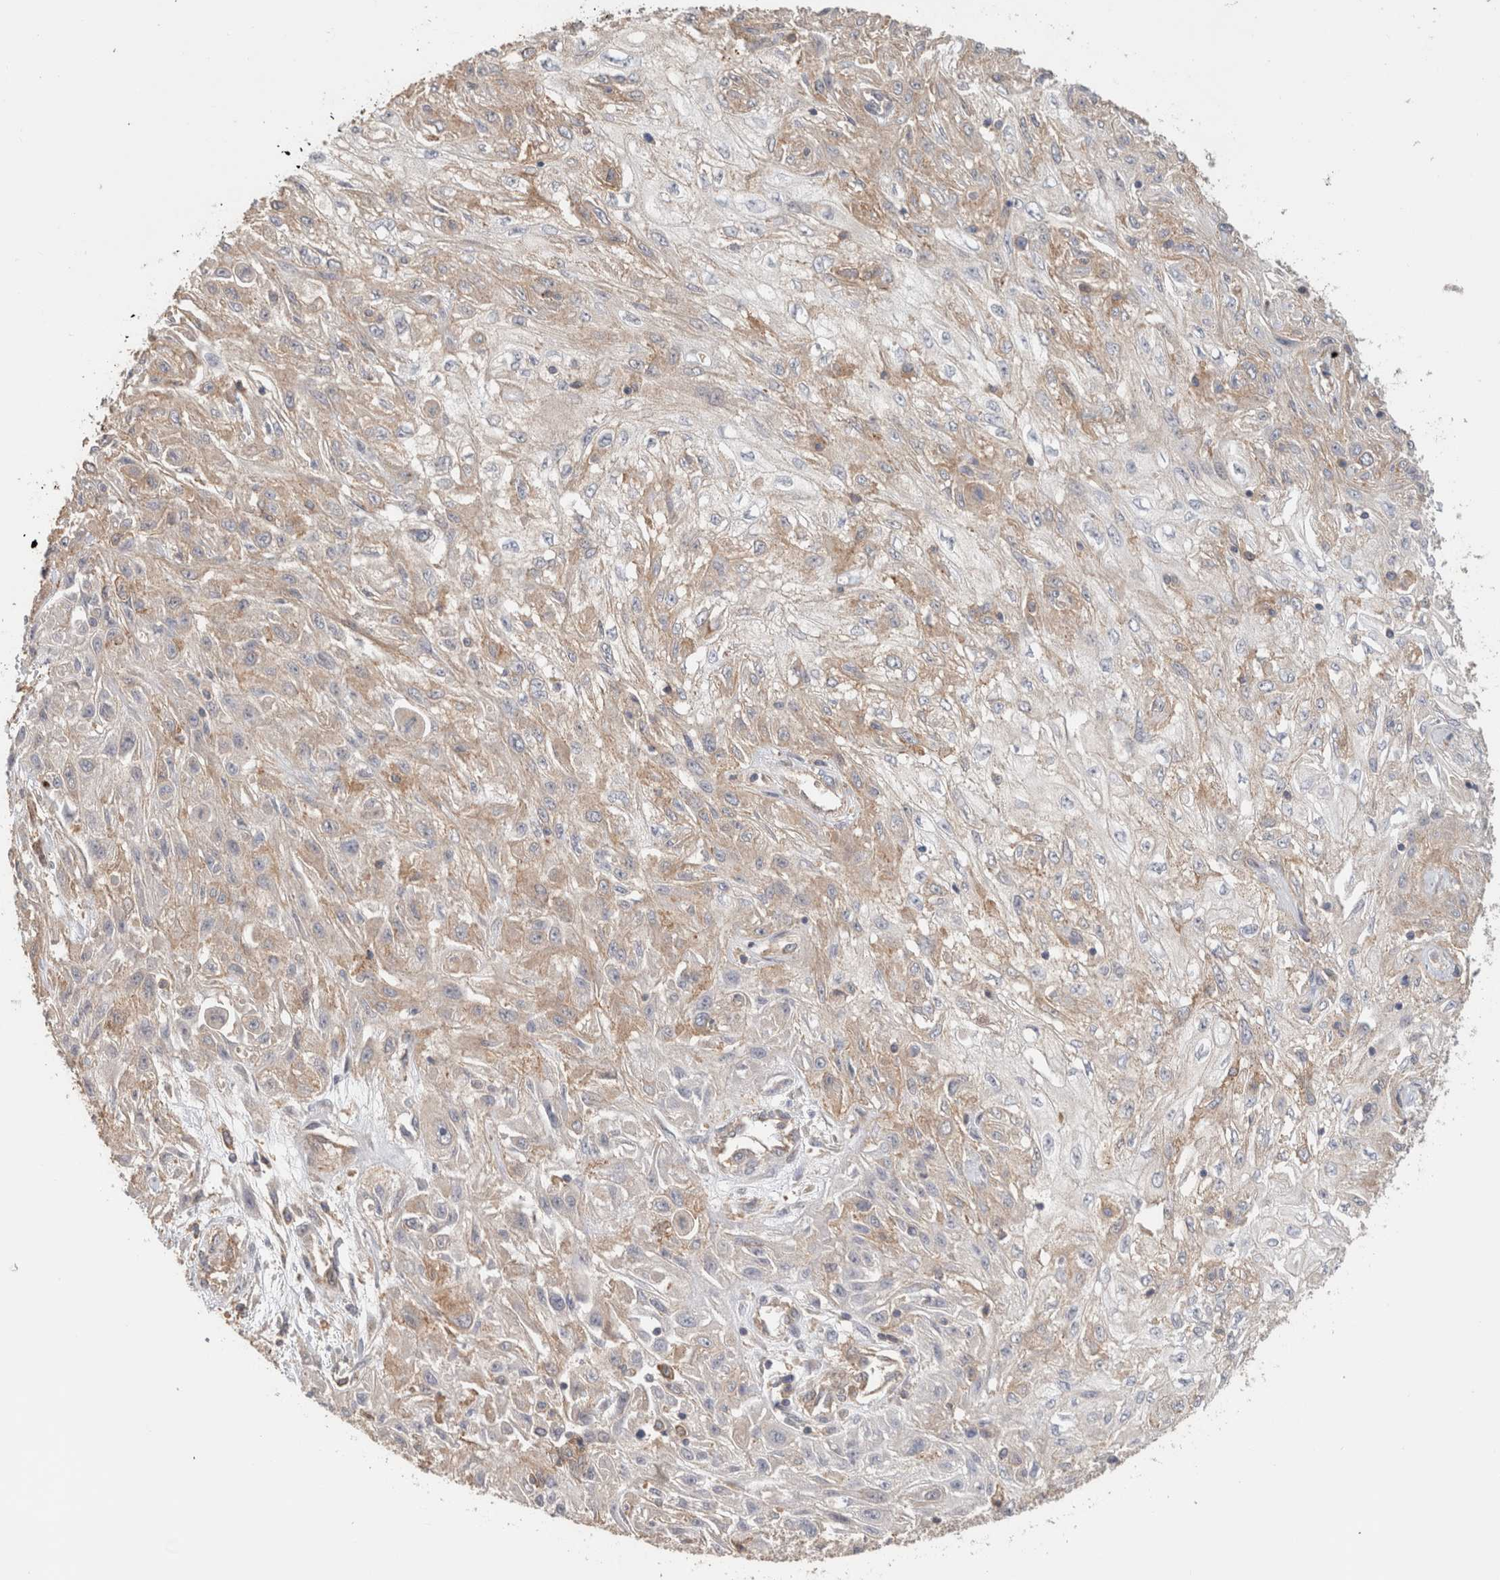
{"staining": {"intensity": "weak", "quantity": "25%-75%", "location": "cytoplasmic/membranous"}, "tissue": "skin cancer", "cell_type": "Tumor cells", "image_type": "cancer", "snomed": [{"axis": "morphology", "description": "Squamous cell carcinoma, NOS"}, {"axis": "morphology", "description": "Squamous cell carcinoma, metastatic, NOS"}, {"axis": "topography", "description": "Skin"}, {"axis": "topography", "description": "Lymph node"}], "caption": "An immunohistochemistry (IHC) image of neoplastic tissue is shown. Protein staining in brown labels weak cytoplasmic/membranous positivity in squamous cell carcinoma (skin) within tumor cells.", "gene": "CFAP418", "patient": {"sex": "male", "age": 75}}